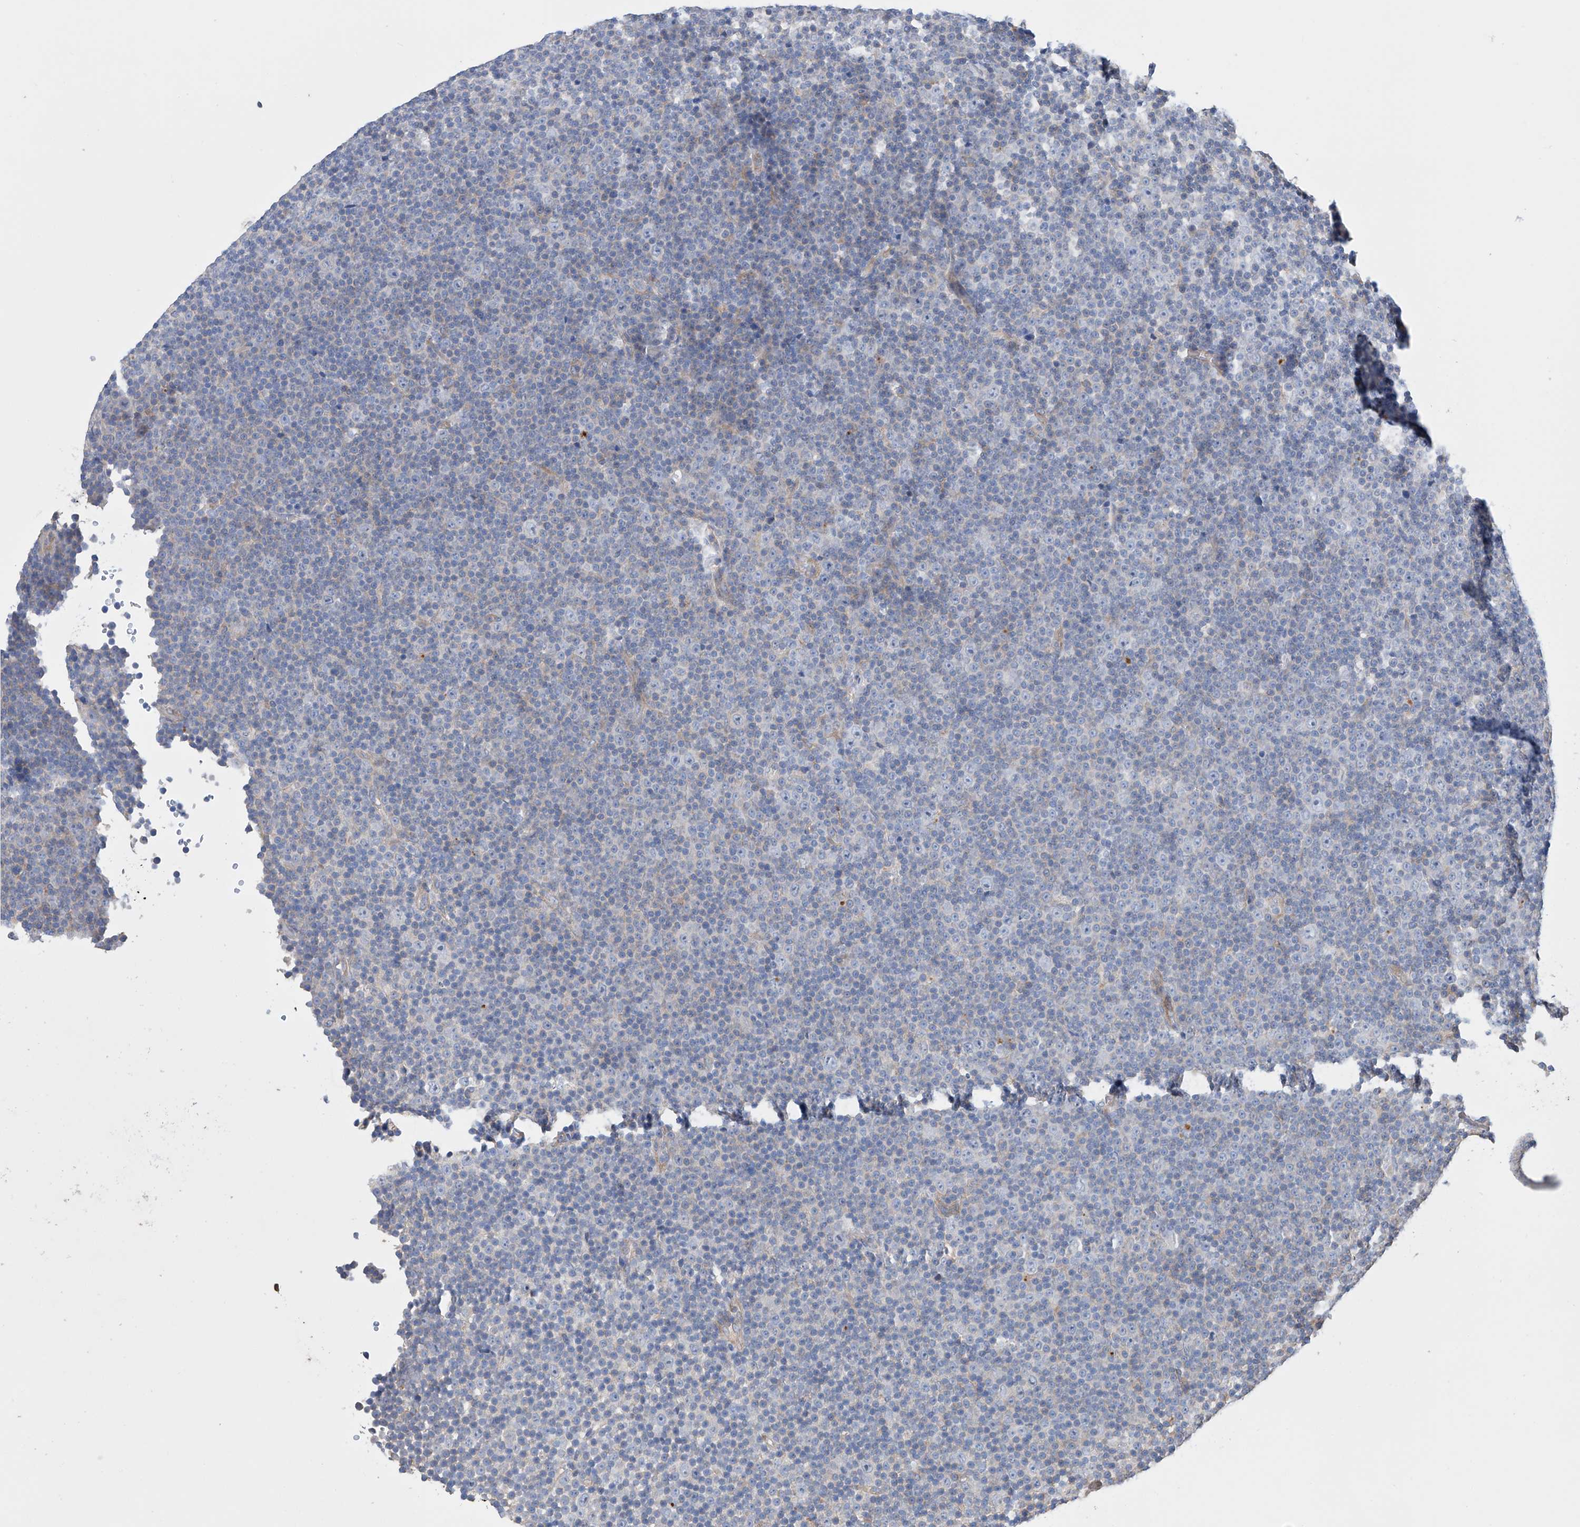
{"staining": {"intensity": "negative", "quantity": "none", "location": "none"}, "tissue": "lymphoma", "cell_type": "Tumor cells", "image_type": "cancer", "snomed": [{"axis": "morphology", "description": "Malignant lymphoma, non-Hodgkin's type, Low grade"}, {"axis": "topography", "description": "Lymph node"}], "caption": "Tumor cells show no significant protein positivity in lymphoma.", "gene": "AFG1L", "patient": {"sex": "female", "age": 67}}